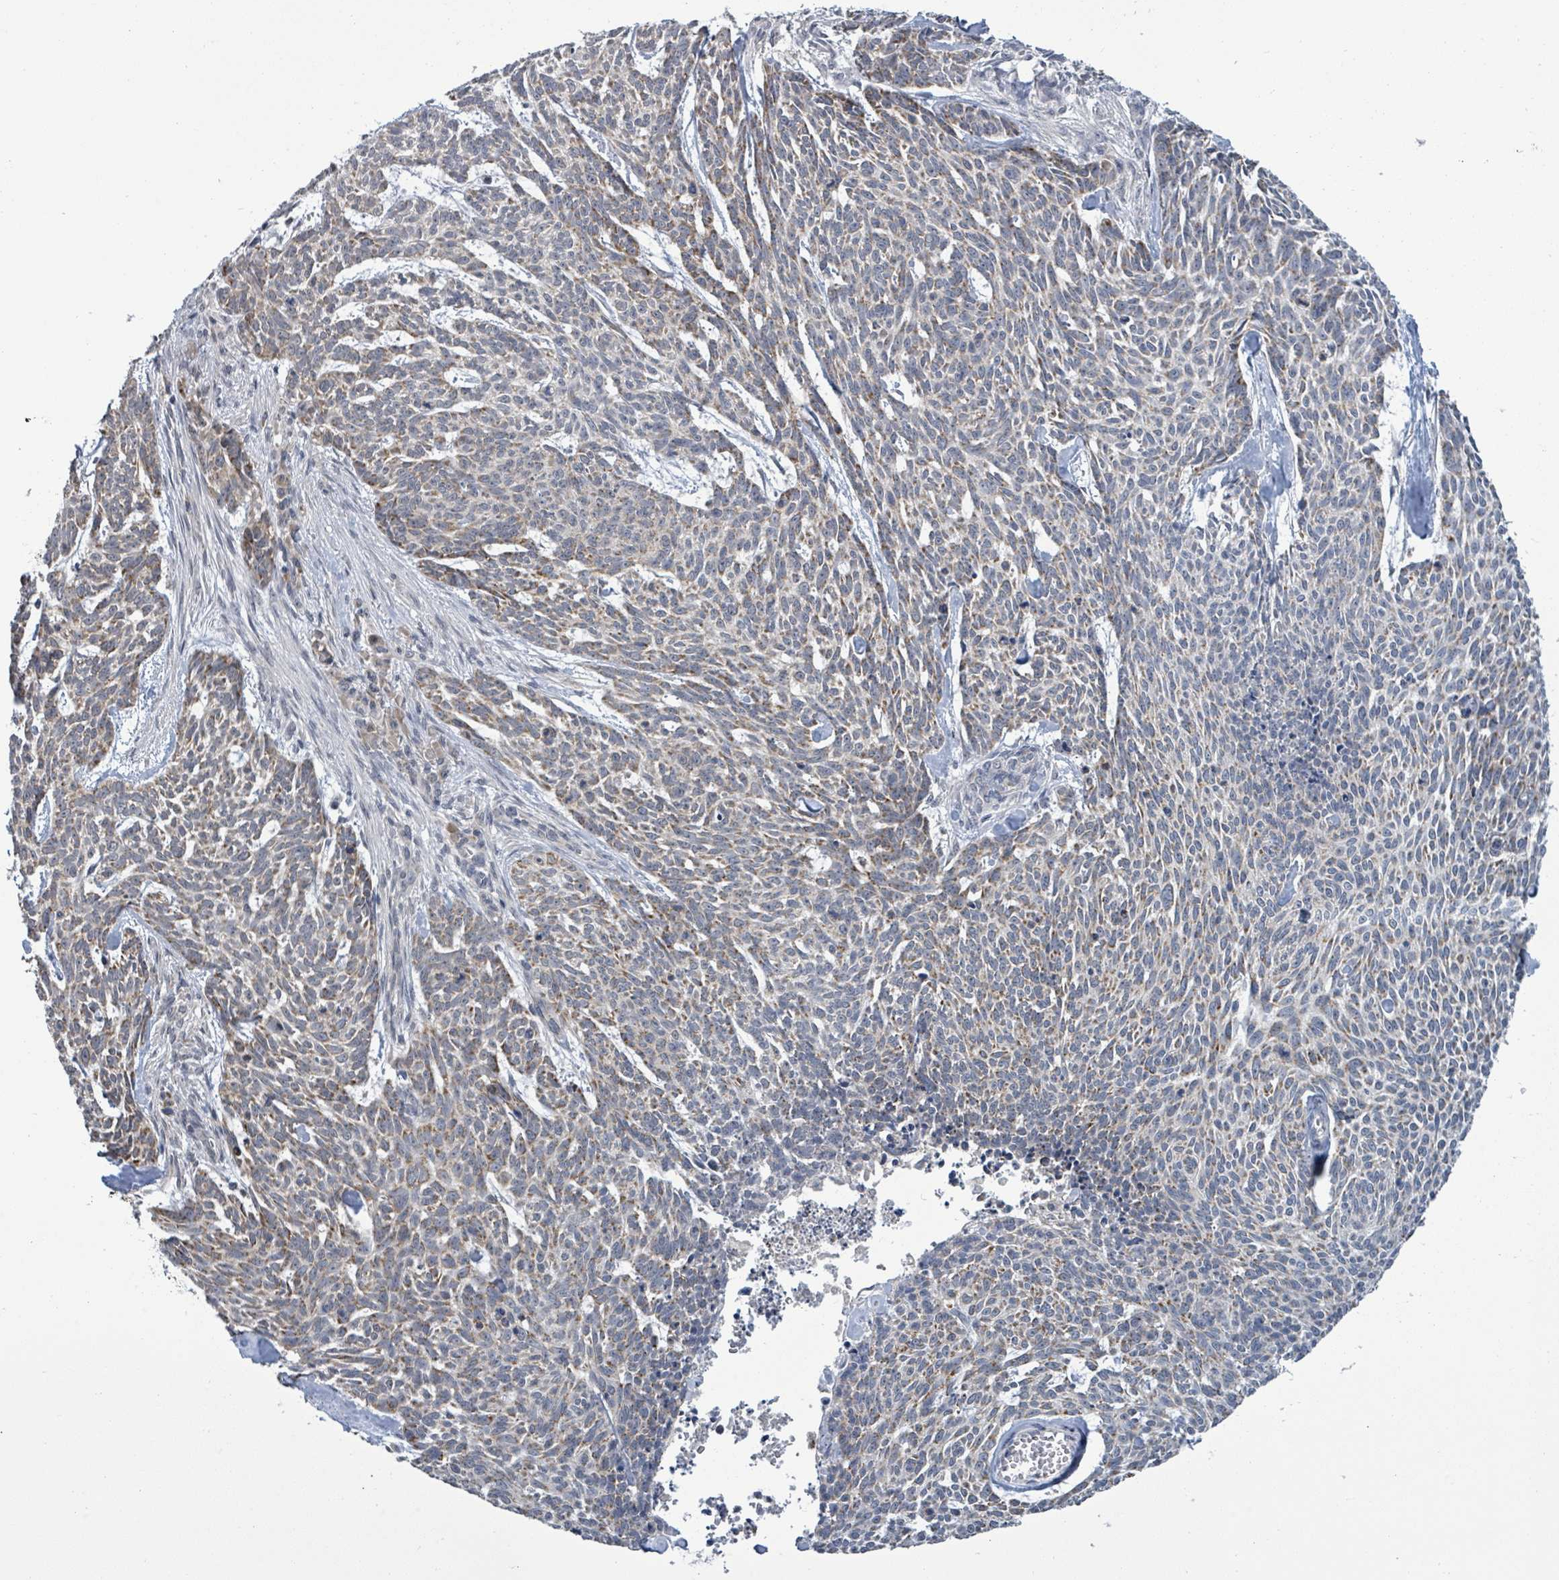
{"staining": {"intensity": "weak", "quantity": "25%-75%", "location": "cytoplasmic/membranous"}, "tissue": "skin cancer", "cell_type": "Tumor cells", "image_type": "cancer", "snomed": [{"axis": "morphology", "description": "Basal cell carcinoma"}, {"axis": "topography", "description": "Skin"}], "caption": "Immunohistochemical staining of skin cancer (basal cell carcinoma) exhibits low levels of weak cytoplasmic/membranous protein expression in about 25%-75% of tumor cells.", "gene": "COQ10B", "patient": {"sex": "female", "age": 93}}